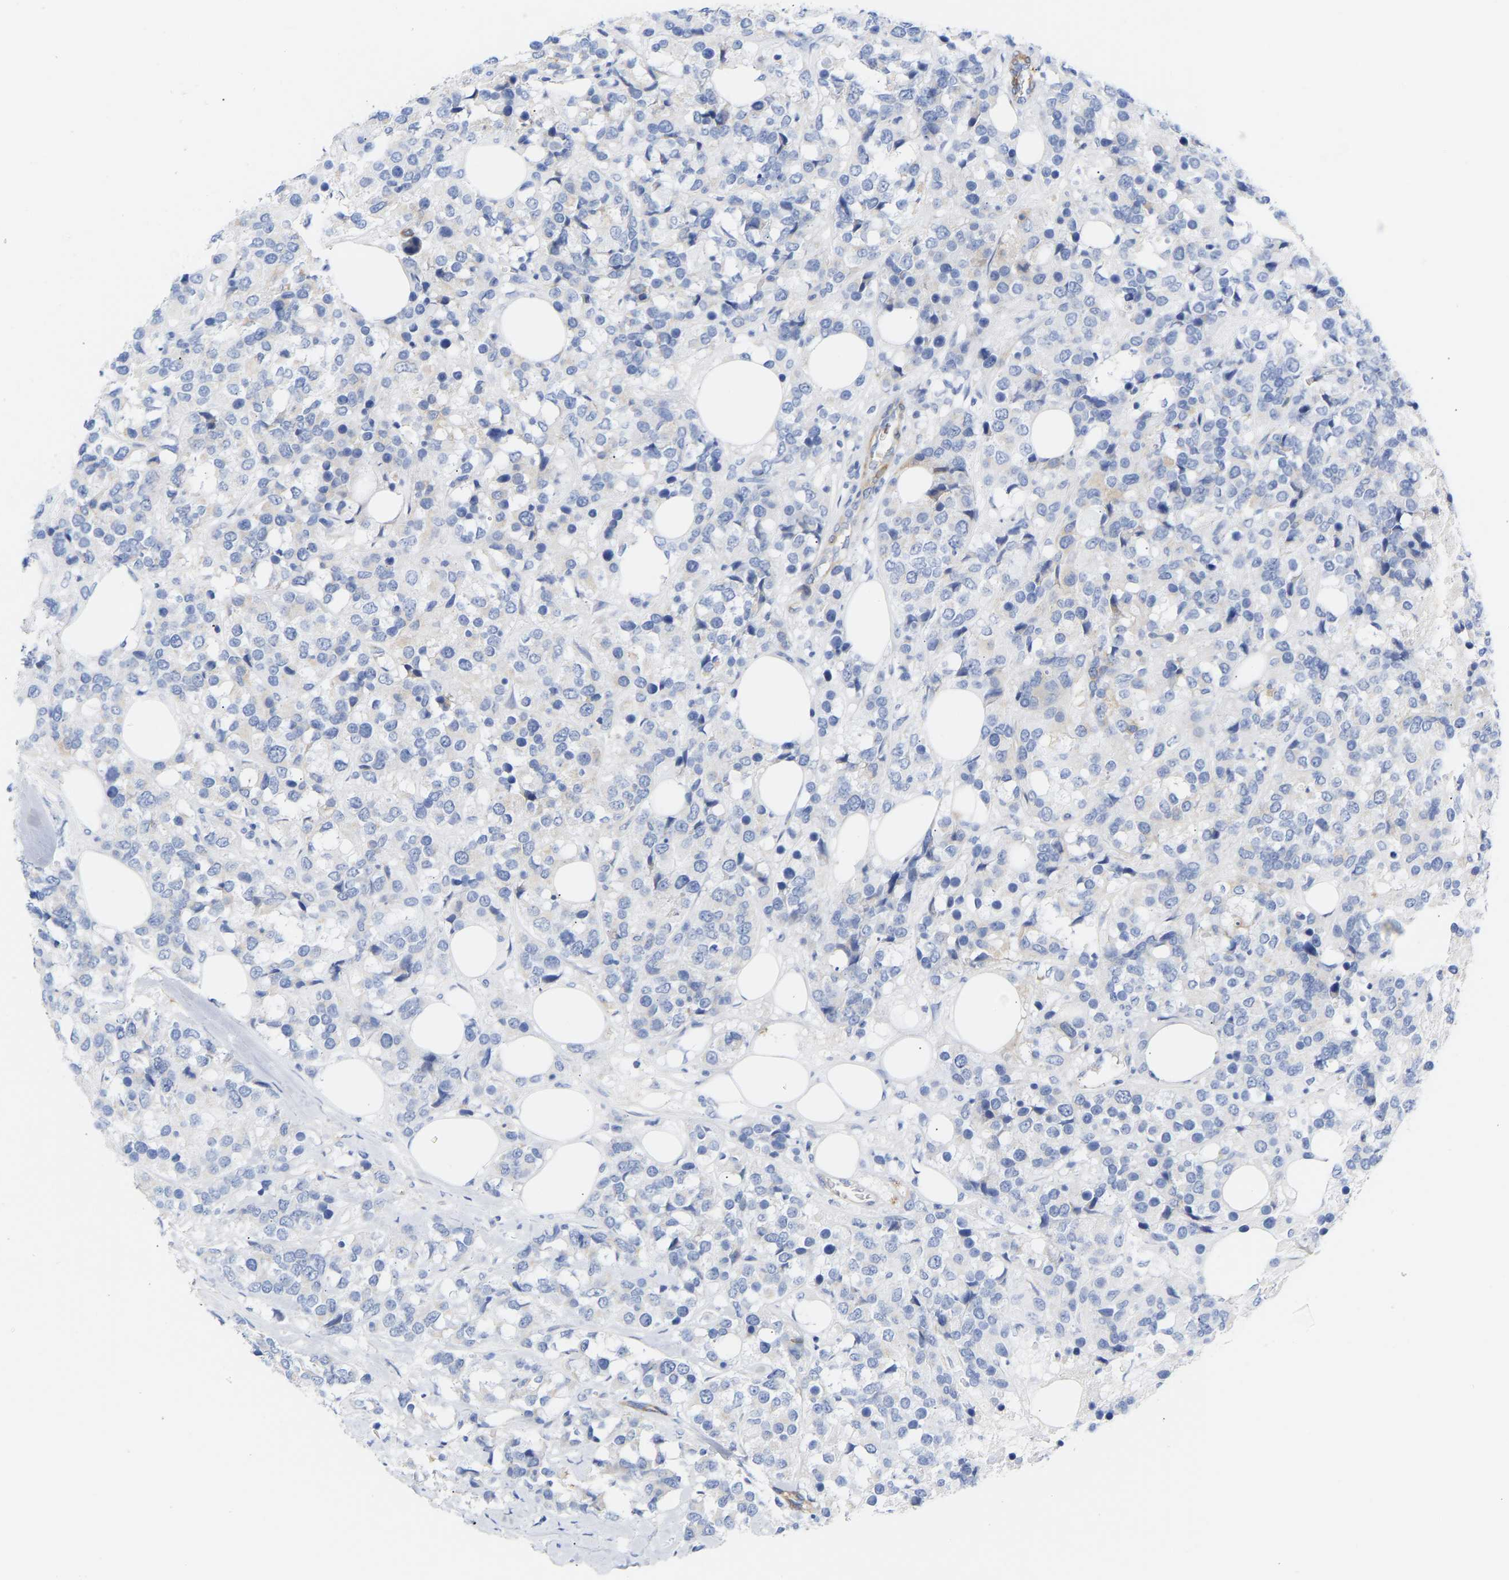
{"staining": {"intensity": "negative", "quantity": "none", "location": "none"}, "tissue": "breast cancer", "cell_type": "Tumor cells", "image_type": "cancer", "snomed": [{"axis": "morphology", "description": "Lobular carcinoma"}, {"axis": "topography", "description": "Breast"}], "caption": "Protein analysis of lobular carcinoma (breast) reveals no significant positivity in tumor cells. (DAB (3,3'-diaminobenzidine) immunohistochemistry (IHC) with hematoxylin counter stain).", "gene": "AMPH", "patient": {"sex": "female", "age": 59}}